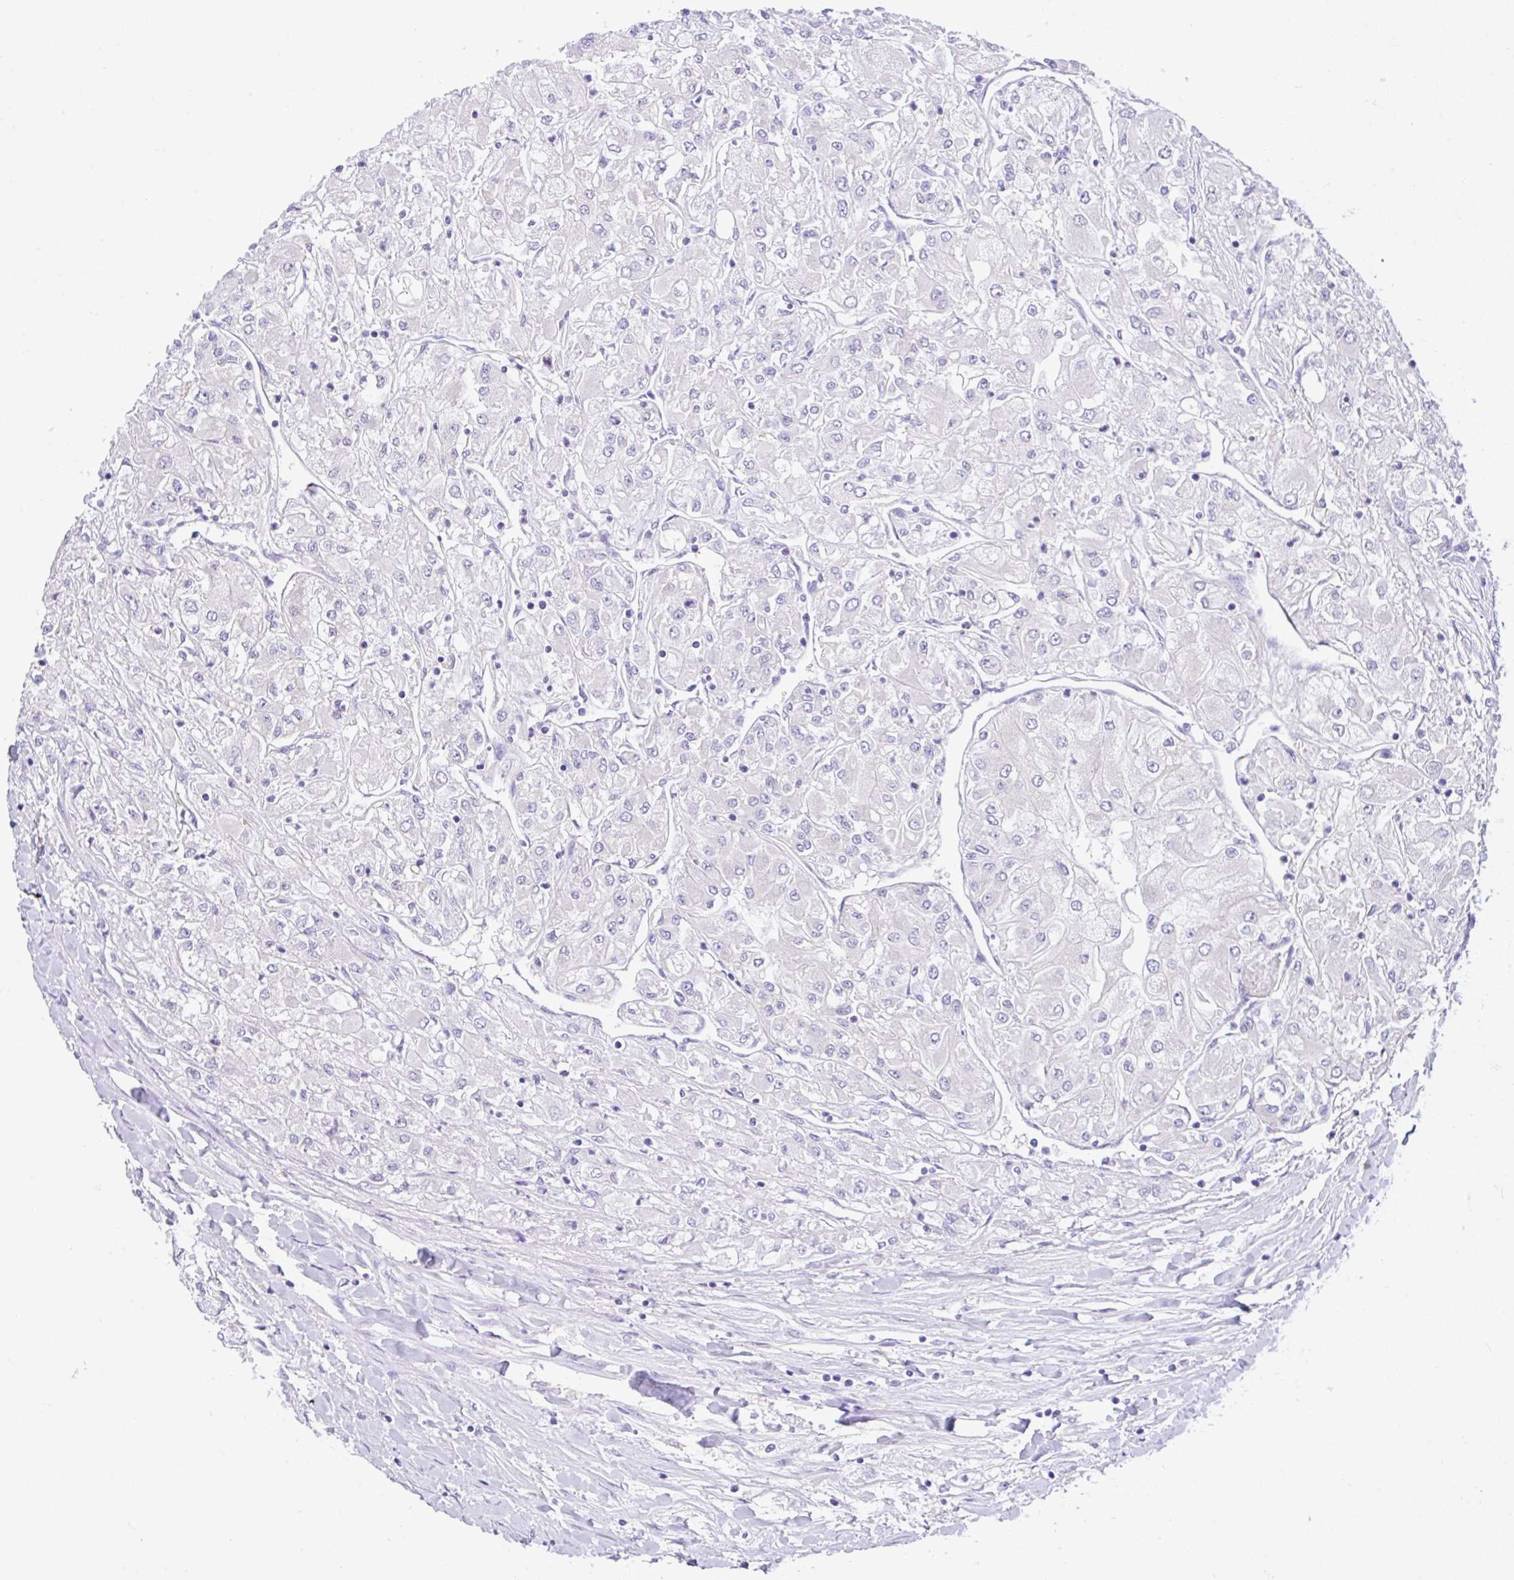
{"staining": {"intensity": "negative", "quantity": "none", "location": "none"}, "tissue": "renal cancer", "cell_type": "Tumor cells", "image_type": "cancer", "snomed": [{"axis": "morphology", "description": "Adenocarcinoma, NOS"}, {"axis": "topography", "description": "Kidney"}], "caption": "Immunohistochemistry of renal cancer (adenocarcinoma) demonstrates no positivity in tumor cells.", "gene": "ANO4", "patient": {"sex": "male", "age": 80}}